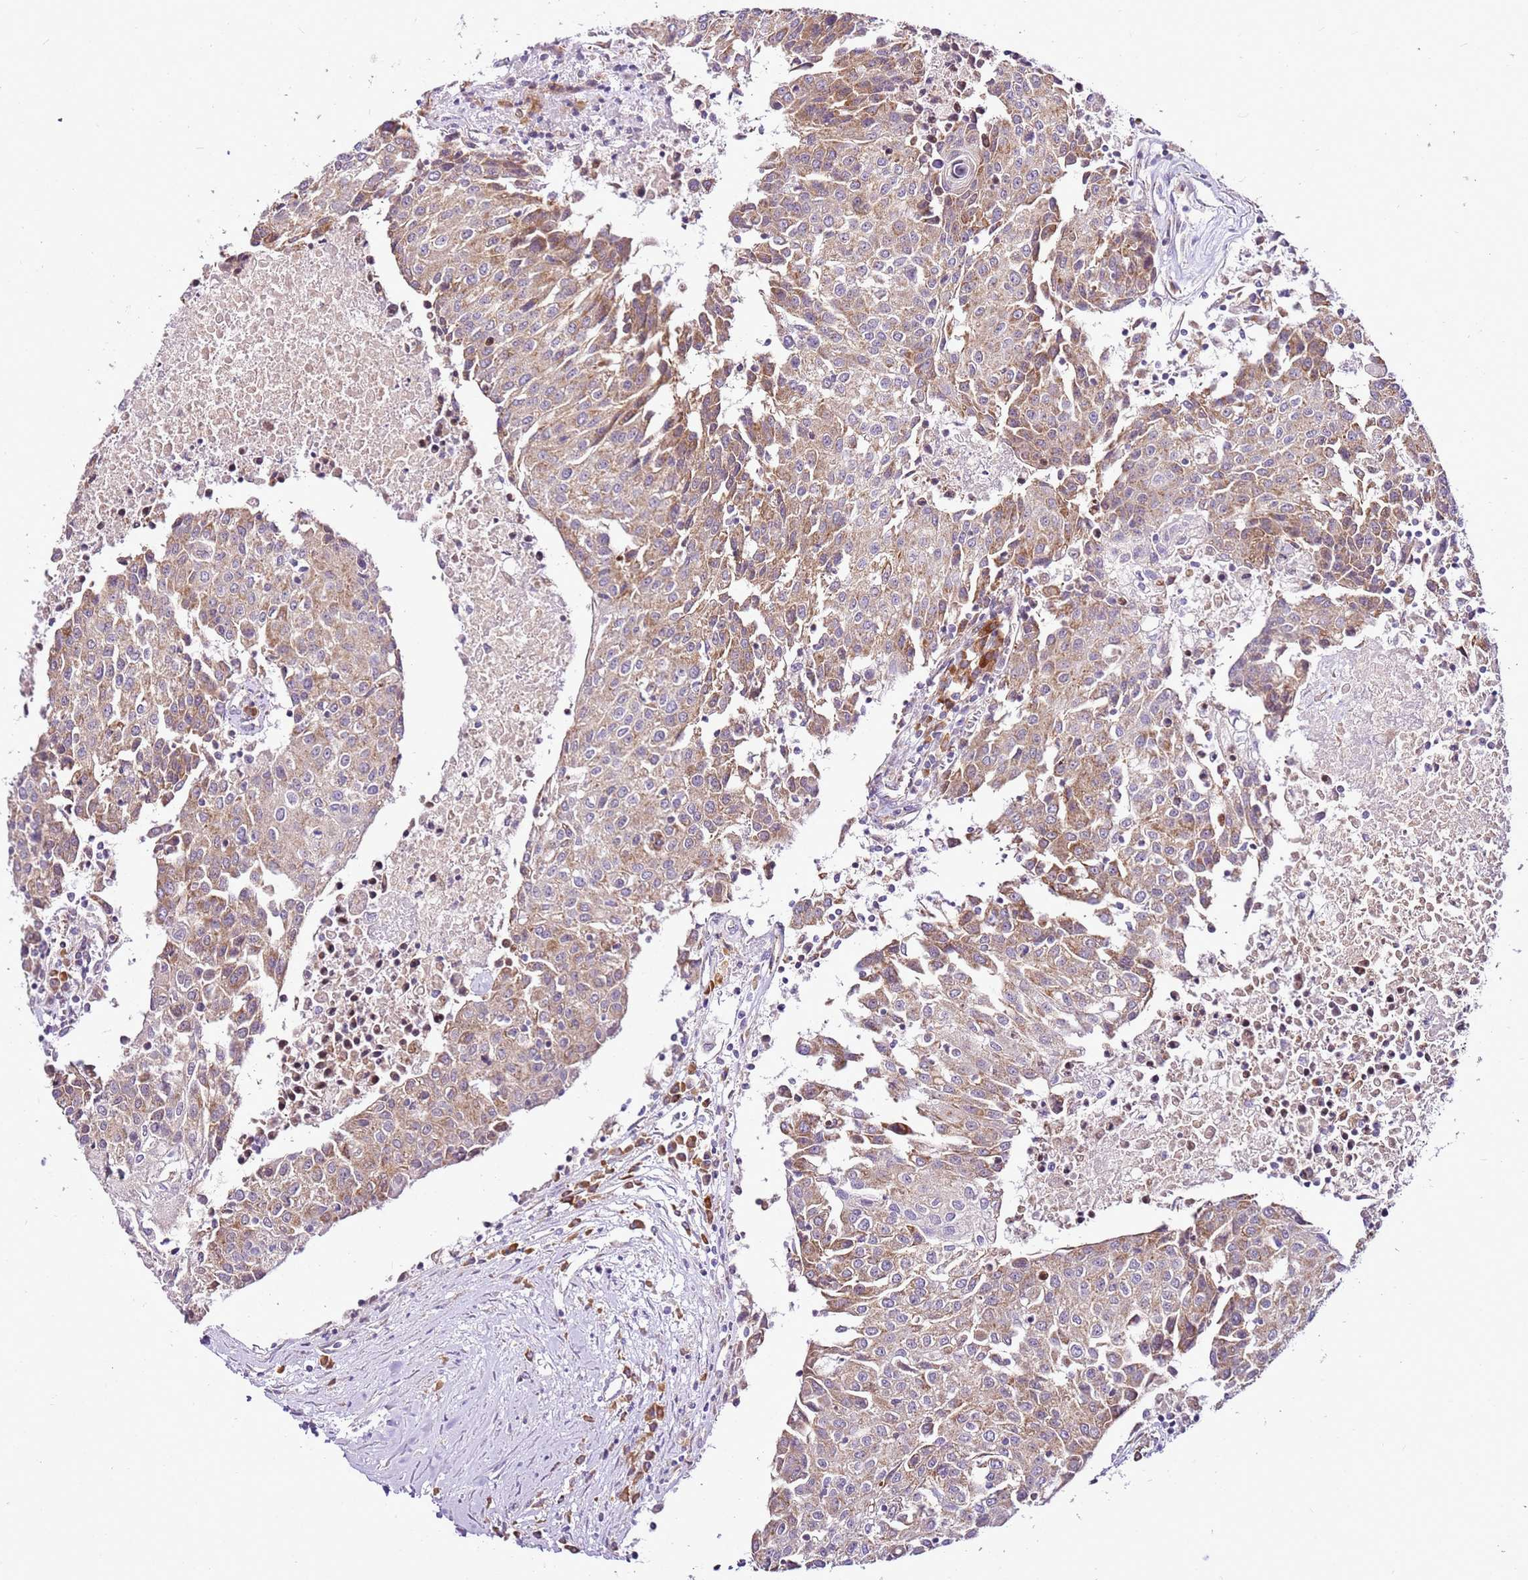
{"staining": {"intensity": "moderate", "quantity": ">75%", "location": "cytoplasmic/membranous"}, "tissue": "urothelial cancer", "cell_type": "Tumor cells", "image_type": "cancer", "snomed": [{"axis": "morphology", "description": "Urothelial carcinoma, High grade"}, {"axis": "topography", "description": "Urinary bladder"}], "caption": "This is a histology image of immunohistochemistry staining of urothelial carcinoma (high-grade), which shows moderate staining in the cytoplasmic/membranous of tumor cells.", "gene": "MRPL36", "patient": {"sex": "female", "age": 85}}